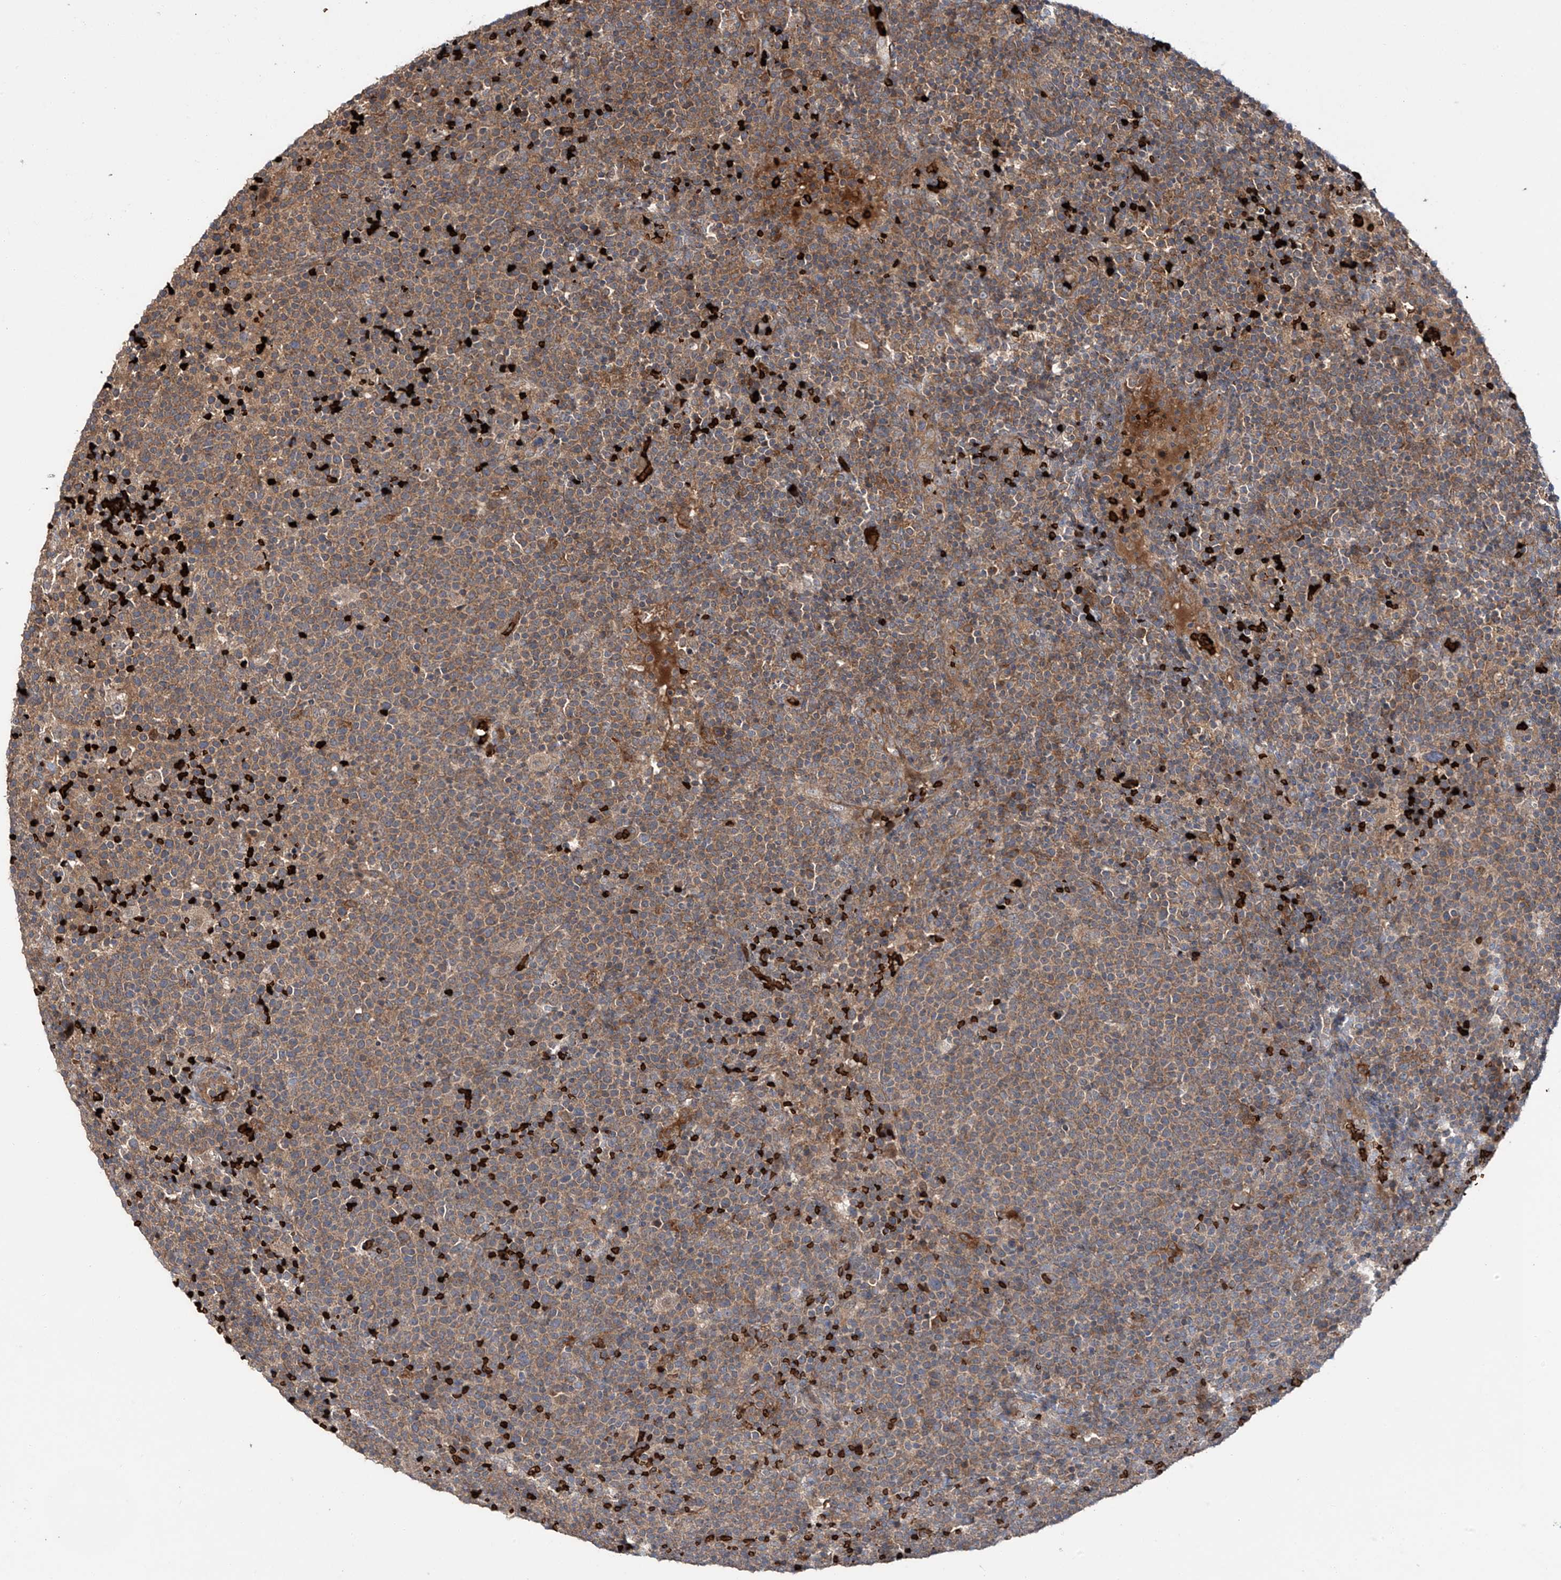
{"staining": {"intensity": "moderate", "quantity": ">75%", "location": "cytoplasmic/membranous"}, "tissue": "lymphoma", "cell_type": "Tumor cells", "image_type": "cancer", "snomed": [{"axis": "morphology", "description": "Malignant lymphoma, non-Hodgkin's type, High grade"}, {"axis": "topography", "description": "Lymph node"}], "caption": "Immunohistochemistry (IHC) staining of high-grade malignant lymphoma, non-Hodgkin's type, which displays medium levels of moderate cytoplasmic/membranous expression in approximately >75% of tumor cells indicating moderate cytoplasmic/membranous protein expression. The staining was performed using DAB (brown) for protein detection and nuclei were counterstained in hematoxylin (blue).", "gene": "ZDHHC9", "patient": {"sex": "male", "age": 61}}